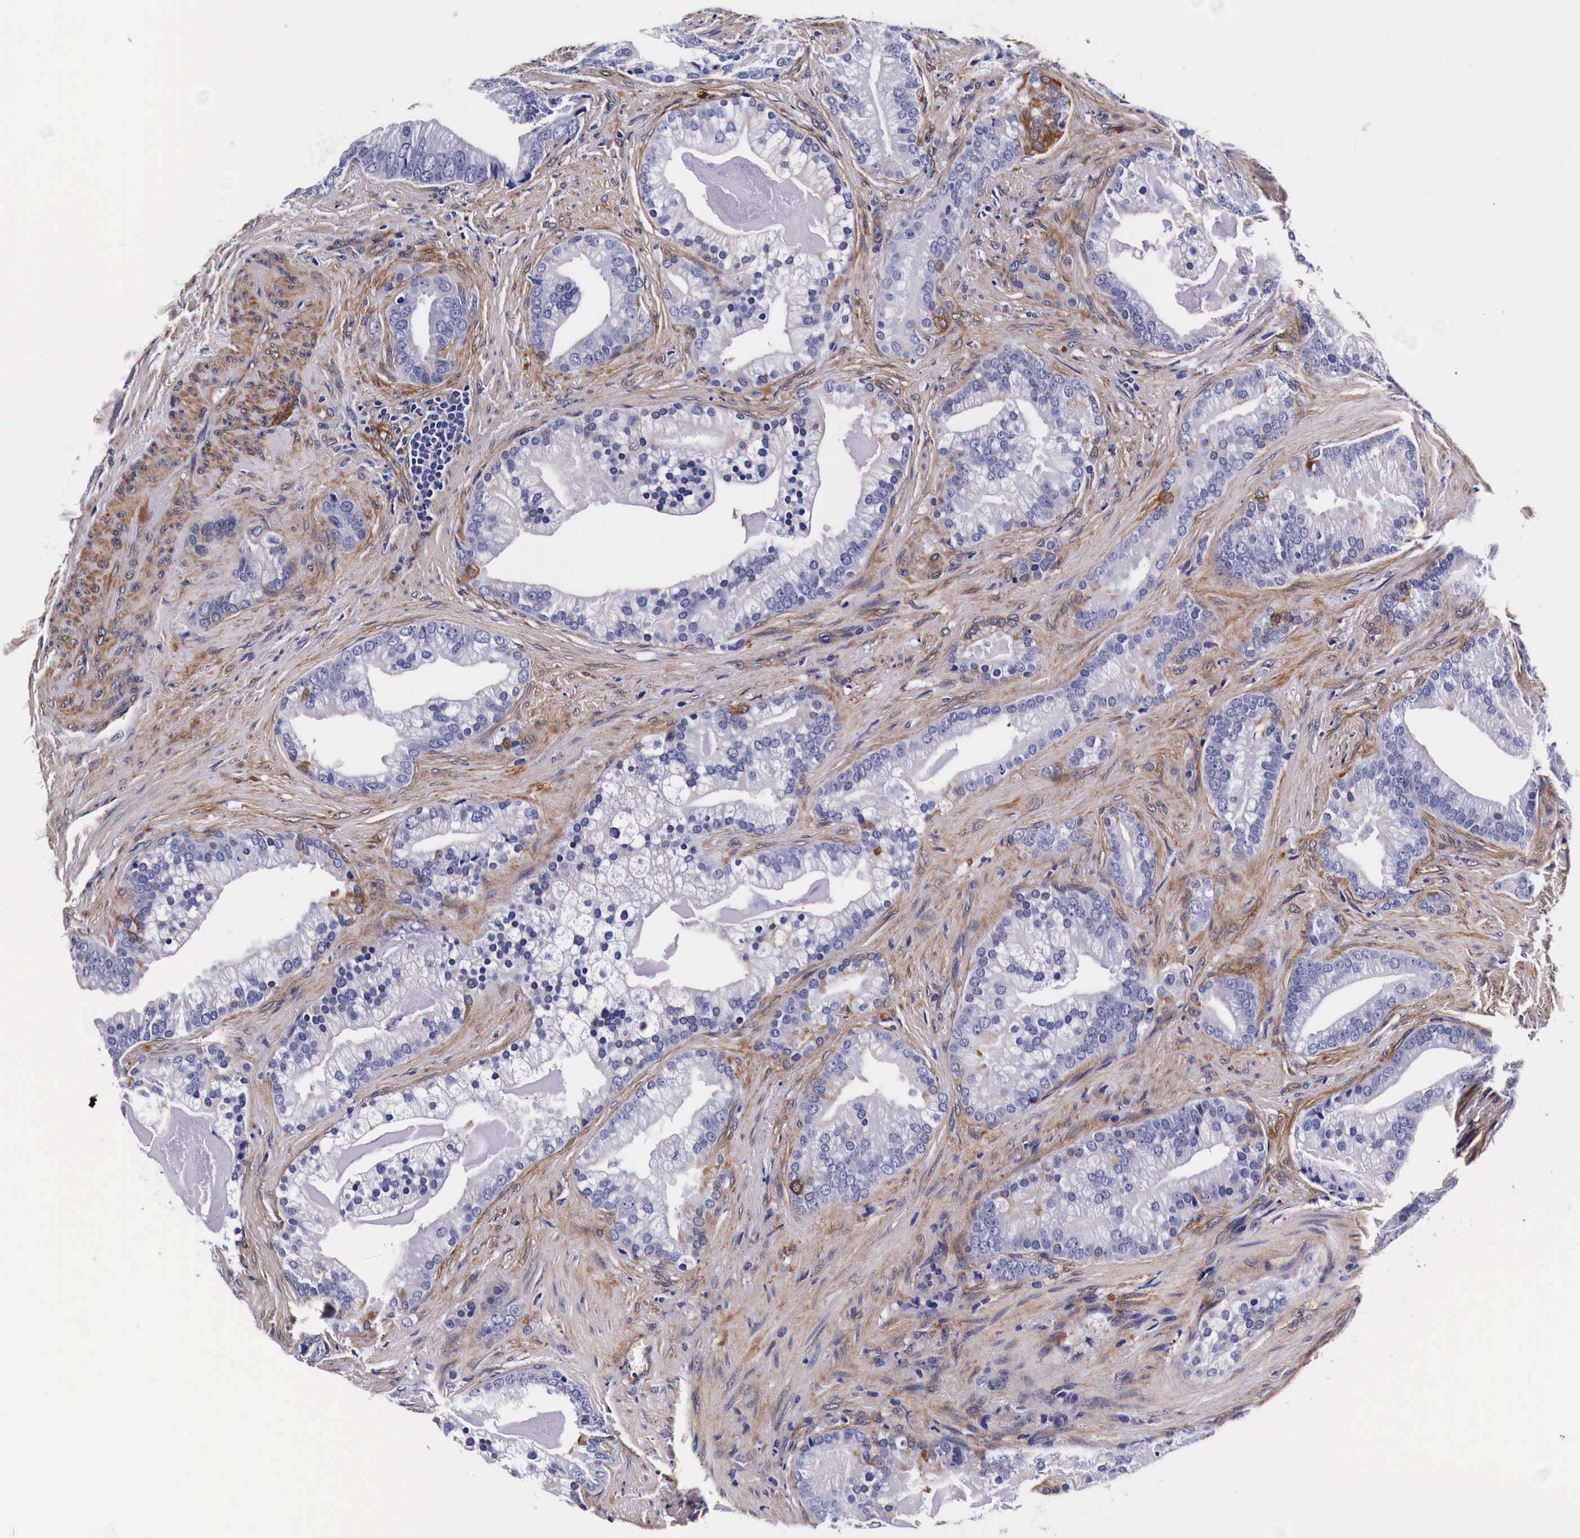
{"staining": {"intensity": "negative", "quantity": "none", "location": "none"}, "tissue": "prostate cancer", "cell_type": "Tumor cells", "image_type": "cancer", "snomed": [{"axis": "morphology", "description": "Adenocarcinoma, Low grade"}, {"axis": "topography", "description": "Prostate"}], "caption": "Tumor cells show no significant protein expression in prostate cancer (low-grade adenocarcinoma).", "gene": "HSPB1", "patient": {"sex": "male", "age": 71}}